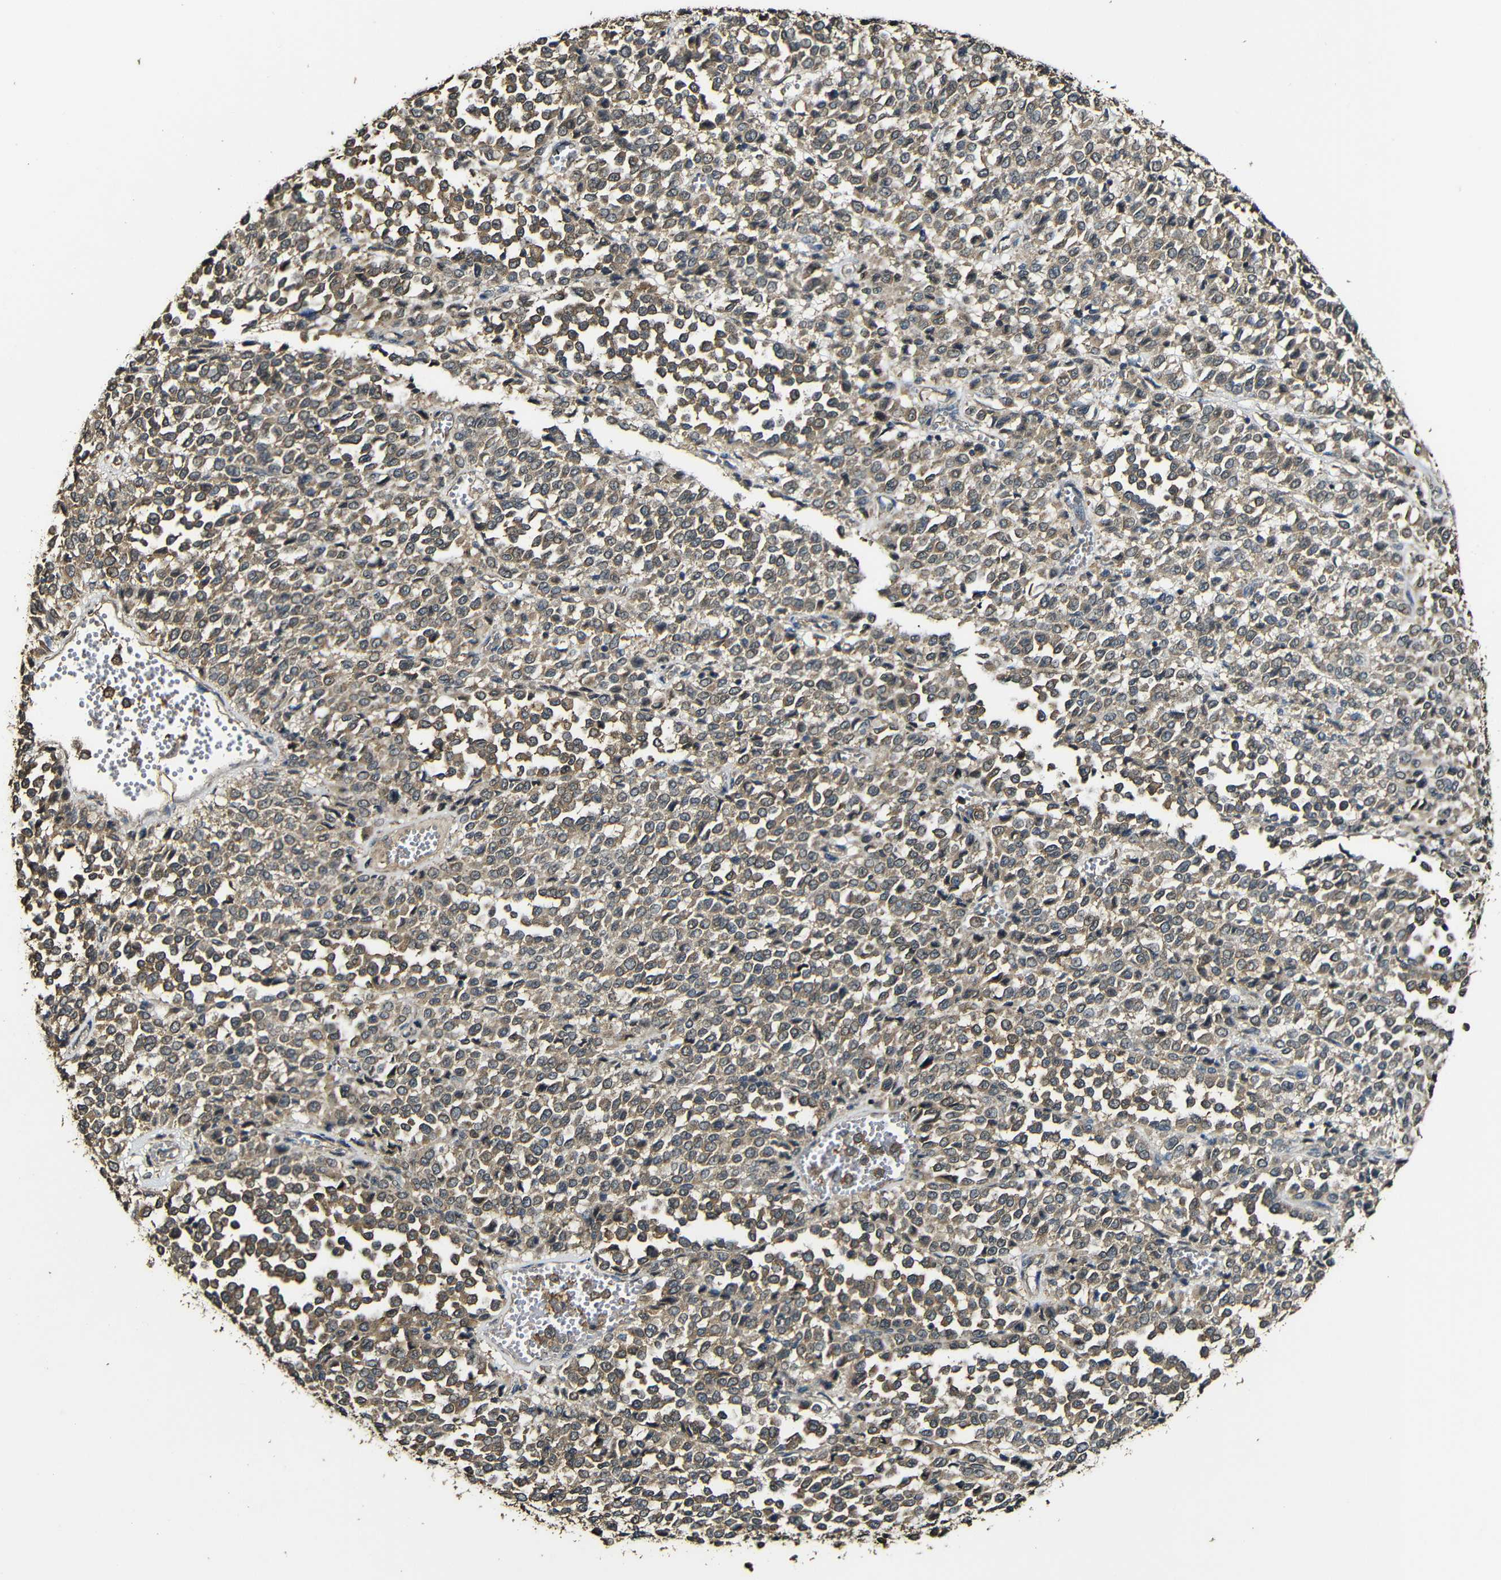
{"staining": {"intensity": "moderate", "quantity": ">75%", "location": "cytoplasmic/membranous"}, "tissue": "melanoma", "cell_type": "Tumor cells", "image_type": "cancer", "snomed": [{"axis": "morphology", "description": "Malignant melanoma, Metastatic site"}, {"axis": "topography", "description": "Pancreas"}], "caption": "Melanoma stained with DAB IHC reveals medium levels of moderate cytoplasmic/membranous expression in about >75% of tumor cells.", "gene": "CASP8", "patient": {"sex": "female", "age": 30}}